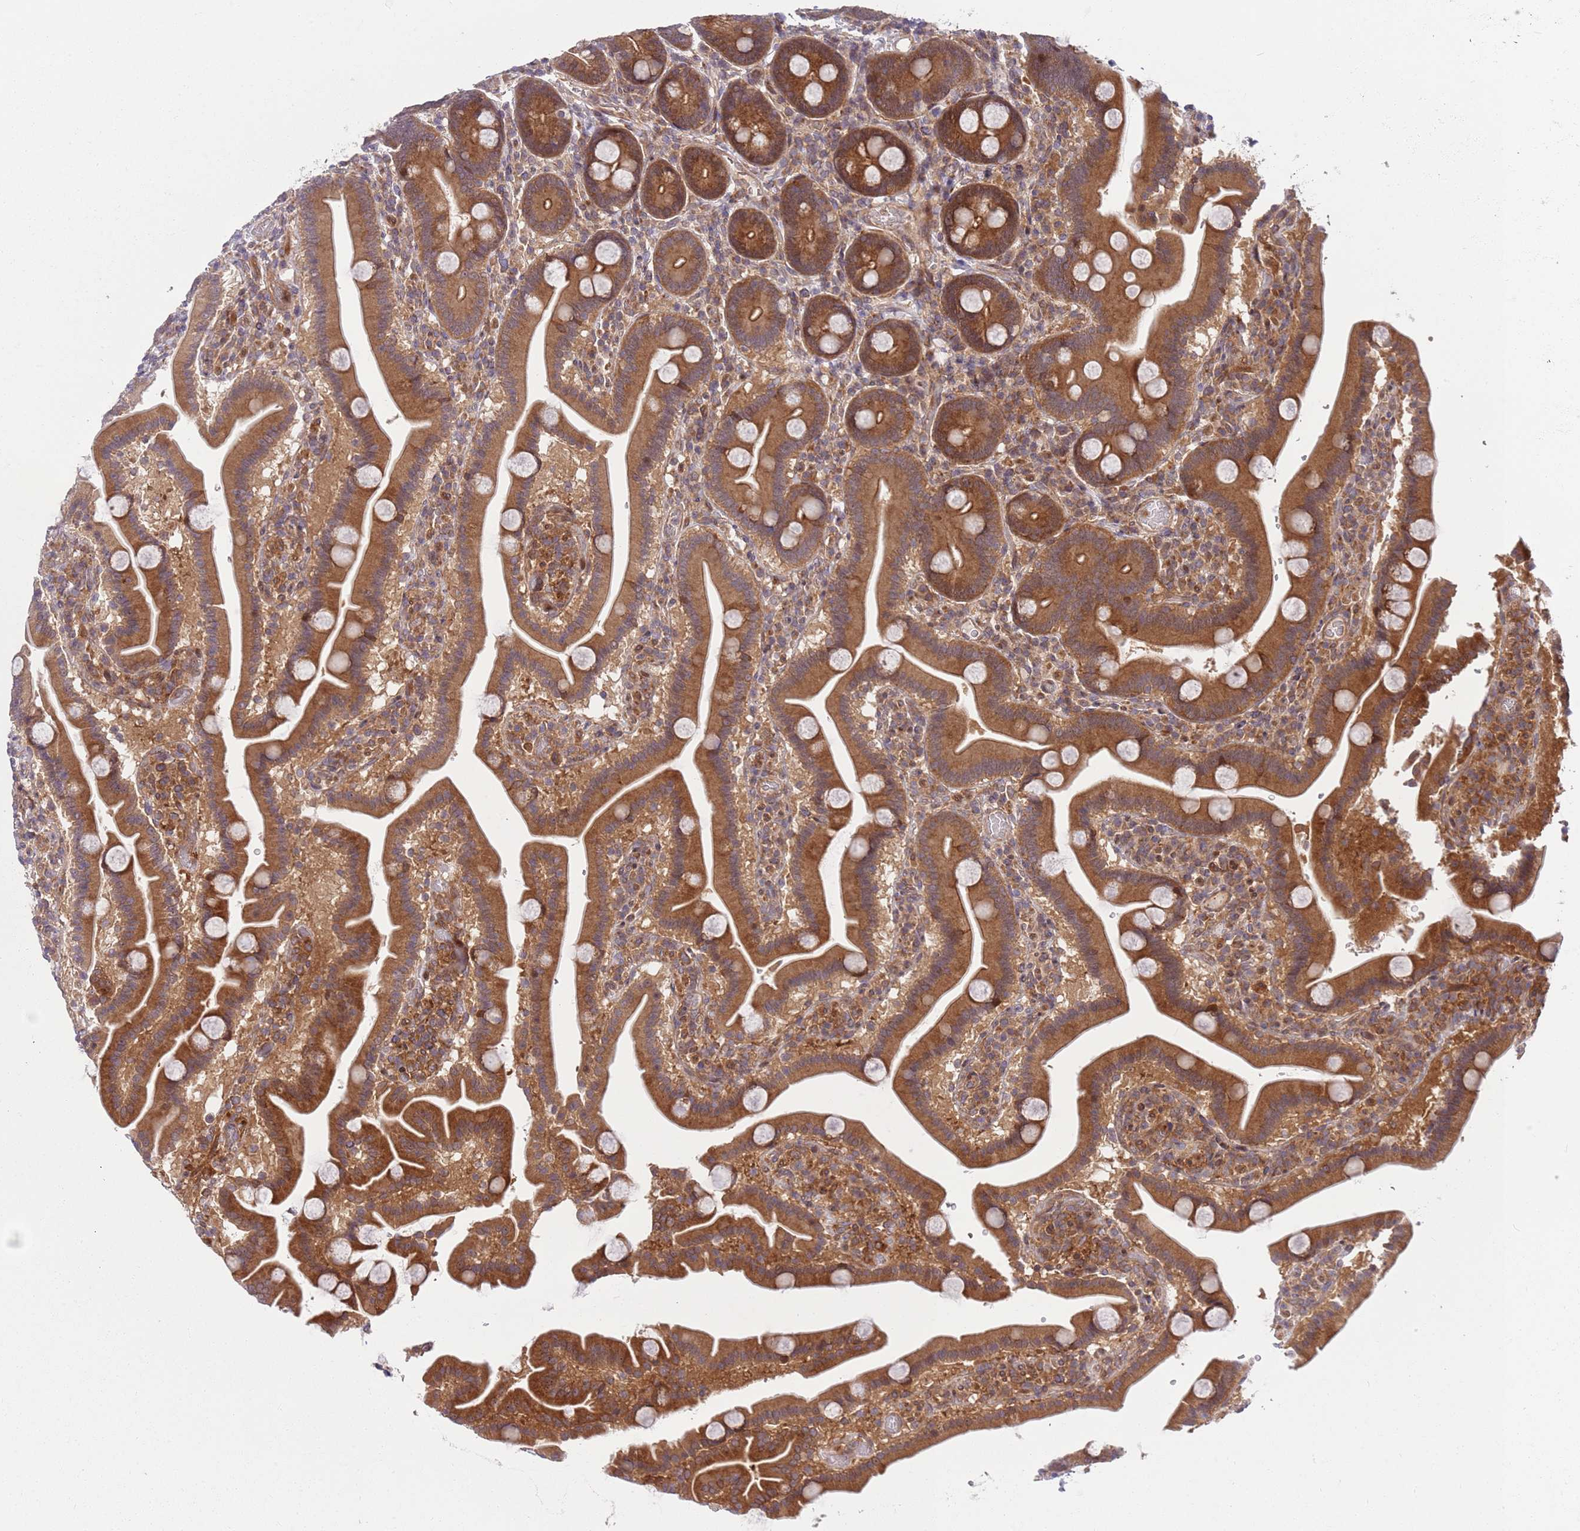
{"staining": {"intensity": "strong", "quantity": ">75%", "location": "cytoplasmic/membranous"}, "tissue": "duodenum", "cell_type": "Glandular cells", "image_type": "normal", "snomed": [{"axis": "morphology", "description": "Normal tissue, NOS"}, {"axis": "topography", "description": "Duodenum"}], "caption": "Benign duodenum reveals strong cytoplasmic/membranous staining in about >75% of glandular cells, visualized by immunohistochemistry.", "gene": "GGA1", "patient": {"sex": "male", "age": 55}}